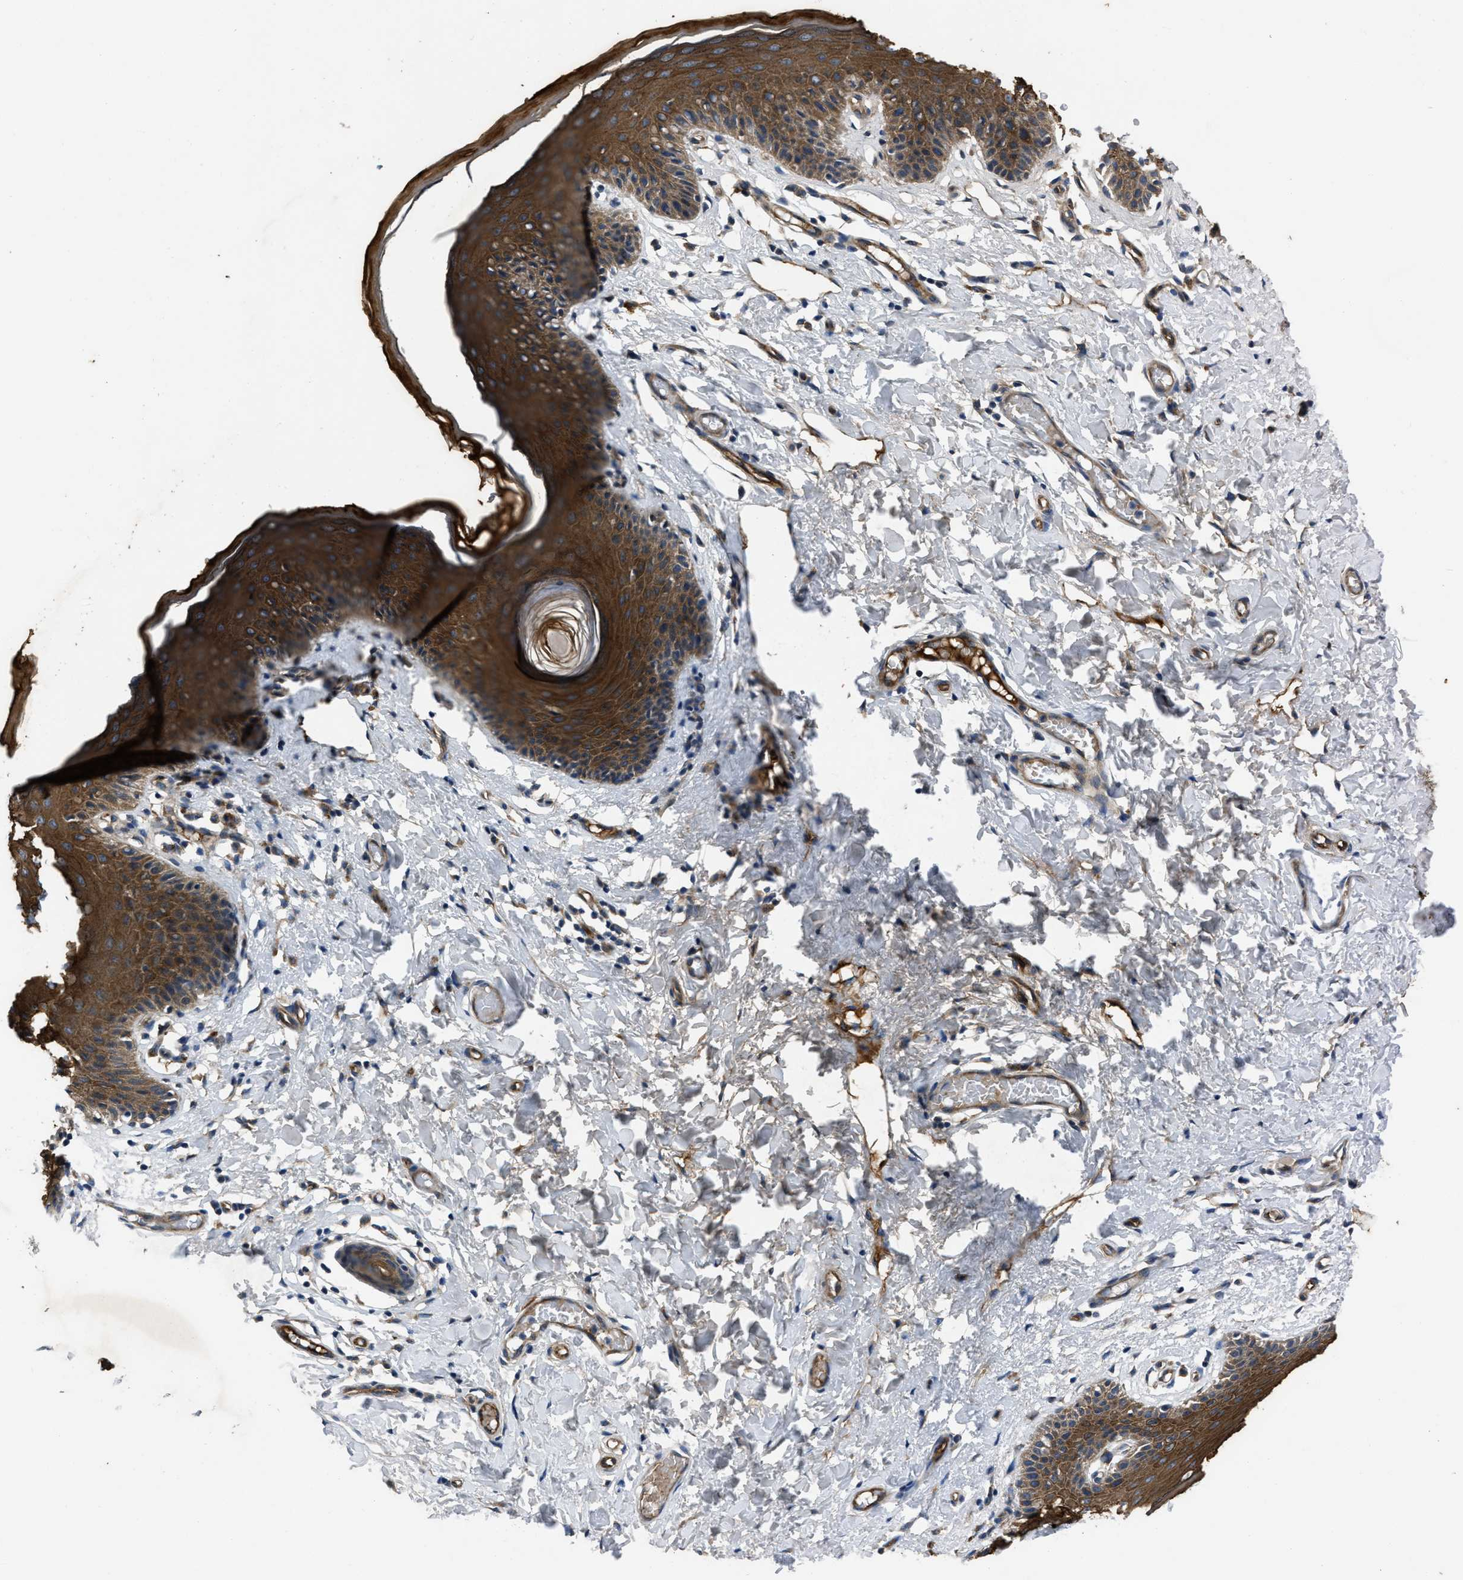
{"staining": {"intensity": "strong", "quantity": ">75%", "location": "cytoplasmic/membranous"}, "tissue": "skin", "cell_type": "Epidermal cells", "image_type": "normal", "snomed": [{"axis": "morphology", "description": "Normal tissue, NOS"}, {"axis": "topography", "description": "Vulva"}], "caption": "Immunohistochemical staining of benign human skin reveals high levels of strong cytoplasmic/membranous staining in approximately >75% of epidermal cells.", "gene": "ERC1", "patient": {"sex": "female", "age": 66}}